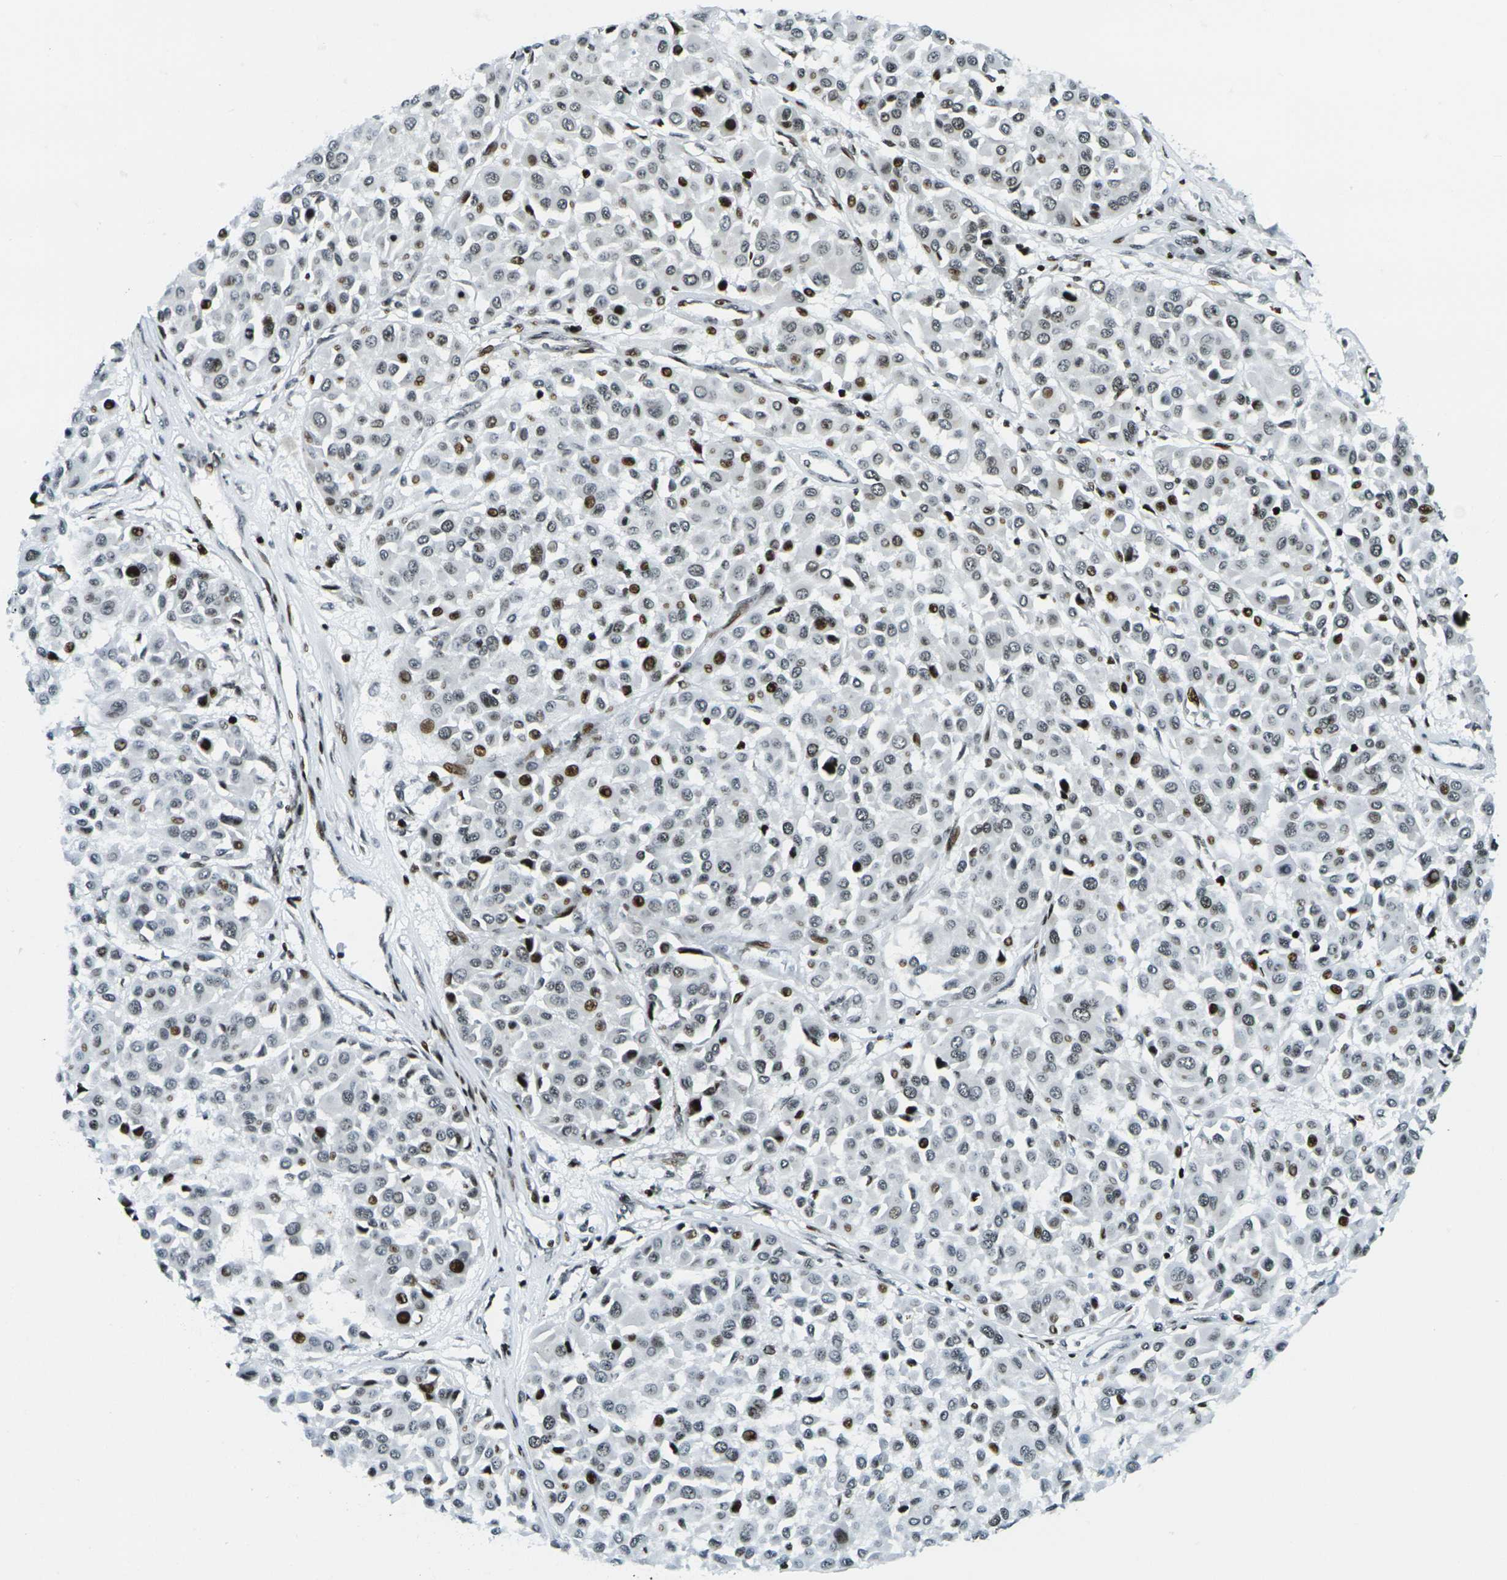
{"staining": {"intensity": "moderate", "quantity": "25%-75%", "location": "nuclear"}, "tissue": "melanoma", "cell_type": "Tumor cells", "image_type": "cancer", "snomed": [{"axis": "morphology", "description": "Malignant melanoma, Metastatic site"}, {"axis": "topography", "description": "Soft tissue"}], "caption": "There is medium levels of moderate nuclear positivity in tumor cells of malignant melanoma (metastatic site), as demonstrated by immunohistochemical staining (brown color).", "gene": "H3-3A", "patient": {"sex": "male", "age": 41}}